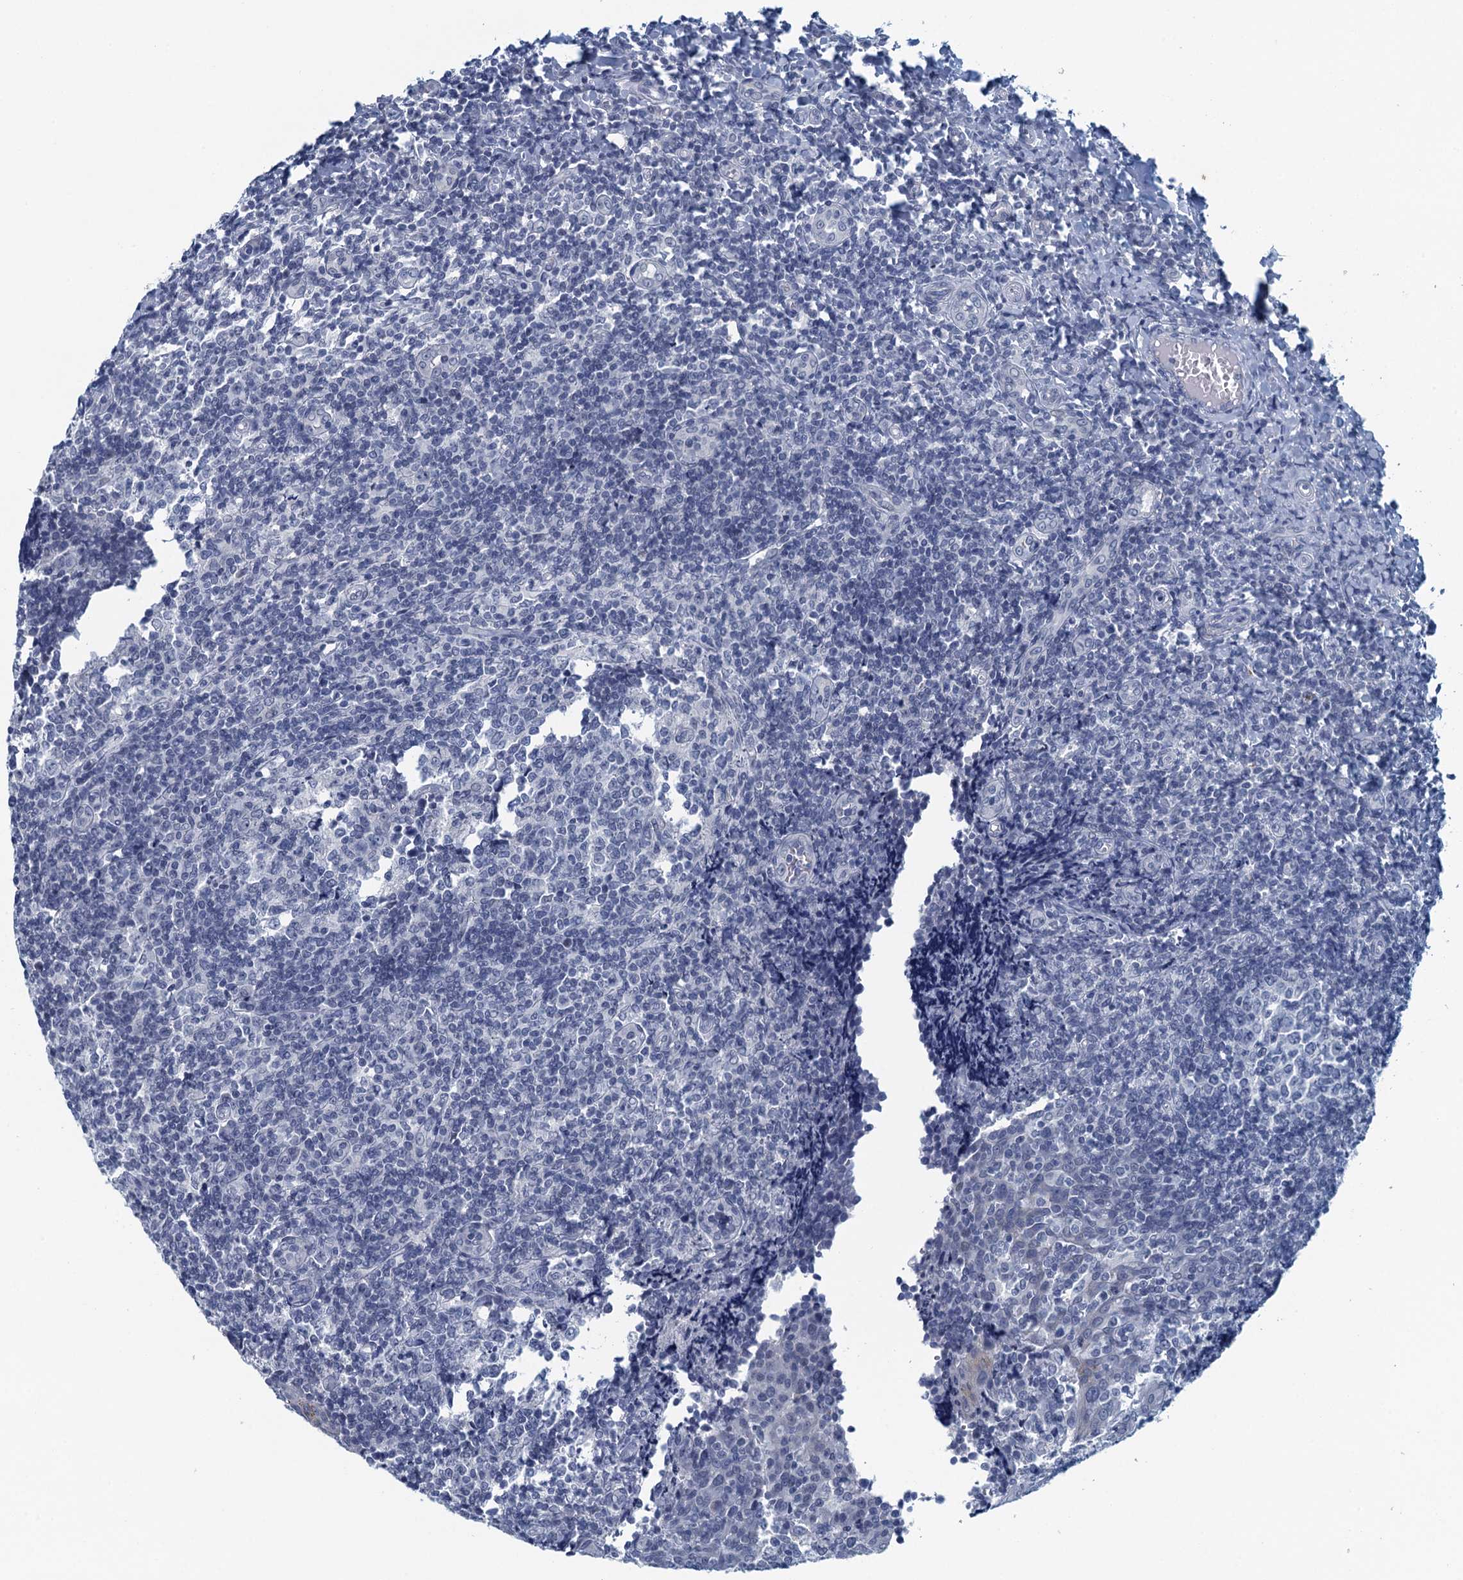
{"staining": {"intensity": "negative", "quantity": "none", "location": "none"}, "tissue": "tonsil", "cell_type": "Germinal center cells", "image_type": "normal", "snomed": [{"axis": "morphology", "description": "Normal tissue, NOS"}, {"axis": "topography", "description": "Tonsil"}], "caption": "IHC photomicrograph of normal human tonsil stained for a protein (brown), which demonstrates no staining in germinal center cells.", "gene": "C16orf95", "patient": {"sex": "female", "age": 19}}